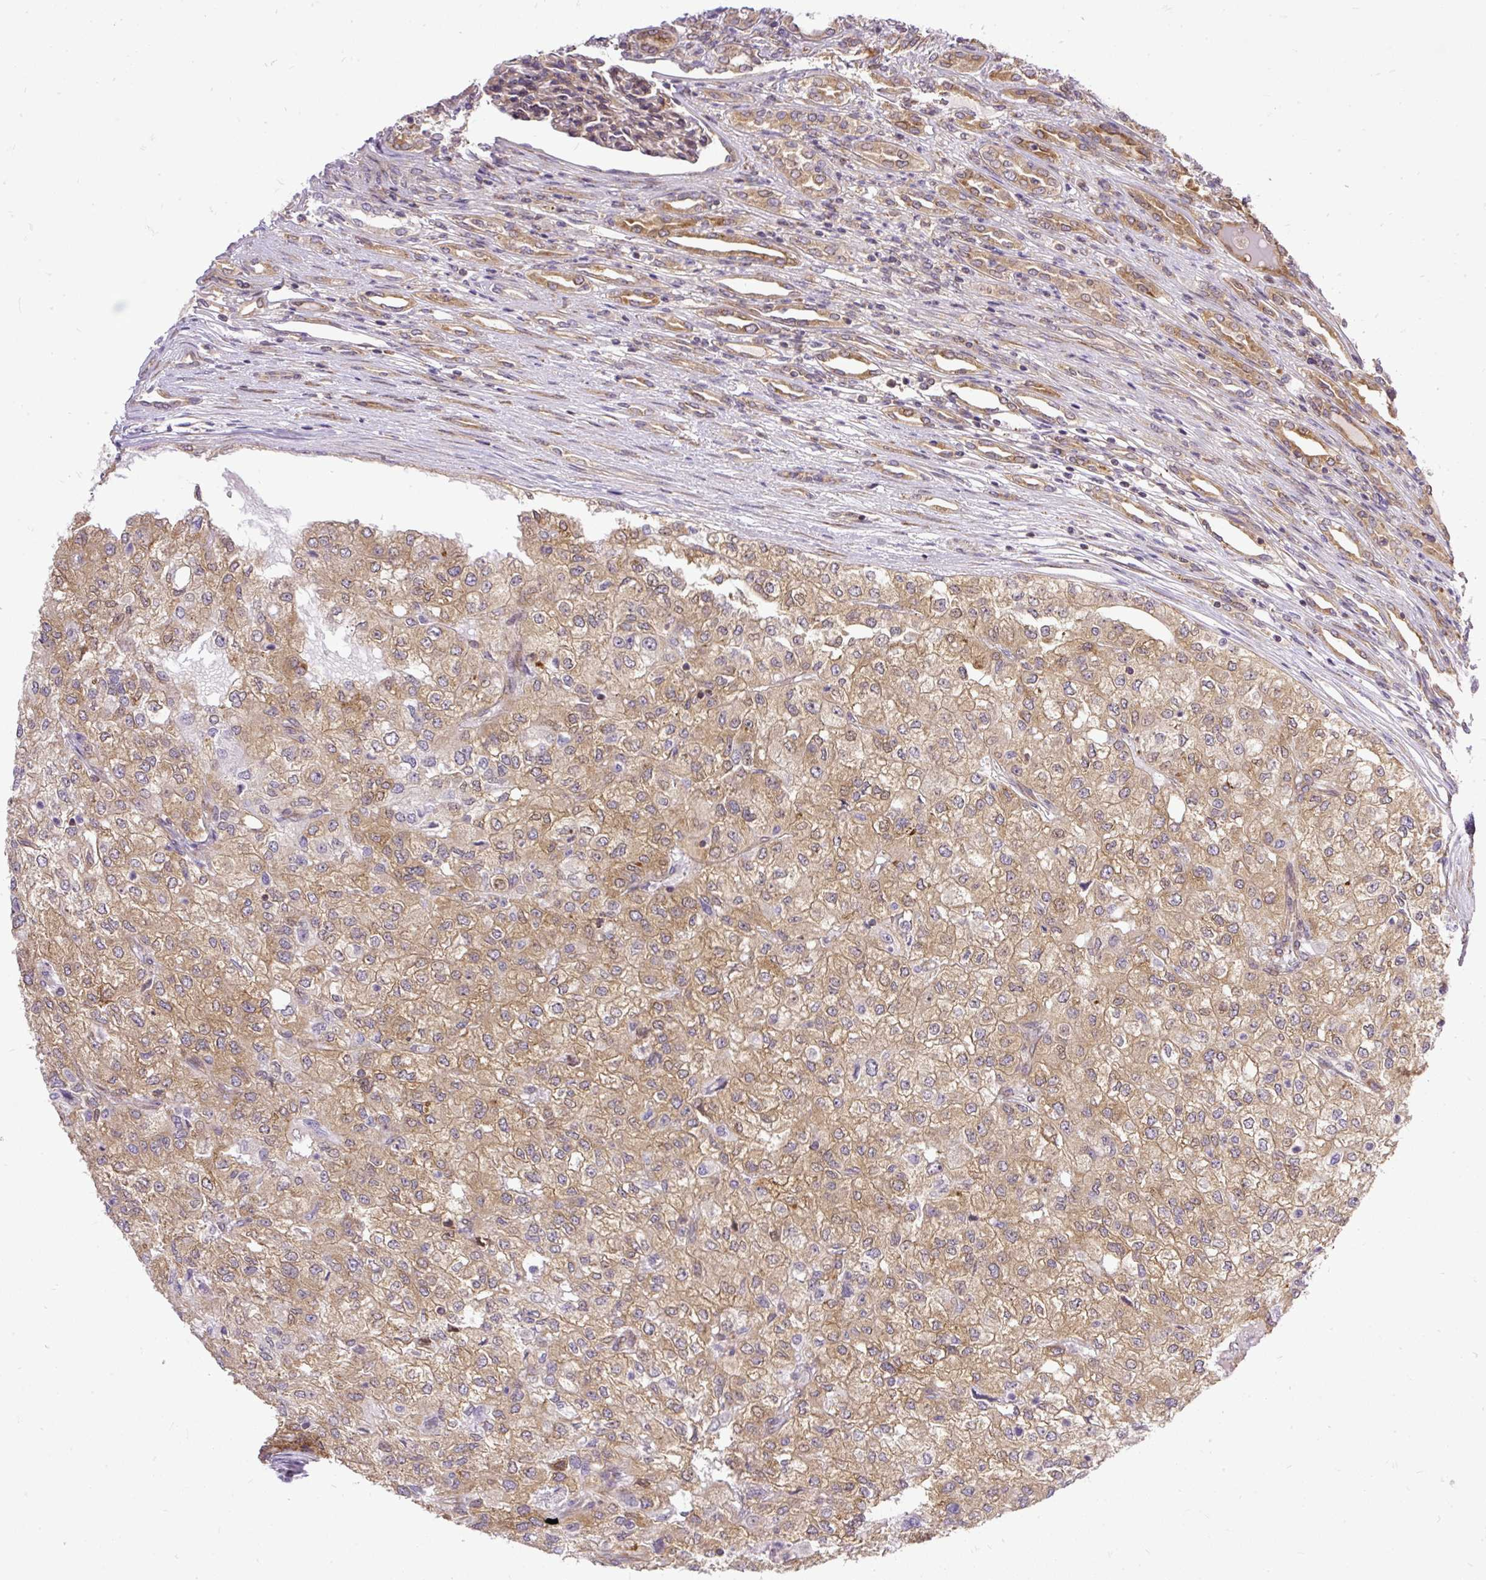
{"staining": {"intensity": "moderate", "quantity": ">75%", "location": "cytoplasmic/membranous"}, "tissue": "renal cancer", "cell_type": "Tumor cells", "image_type": "cancer", "snomed": [{"axis": "morphology", "description": "Adenocarcinoma, NOS"}, {"axis": "topography", "description": "Kidney"}], "caption": "Tumor cells demonstrate medium levels of moderate cytoplasmic/membranous positivity in approximately >75% of cells in human renal adenocarcinoma.", "gene": "TRIM17", "patient": {"sex": "female", "age": 54}}